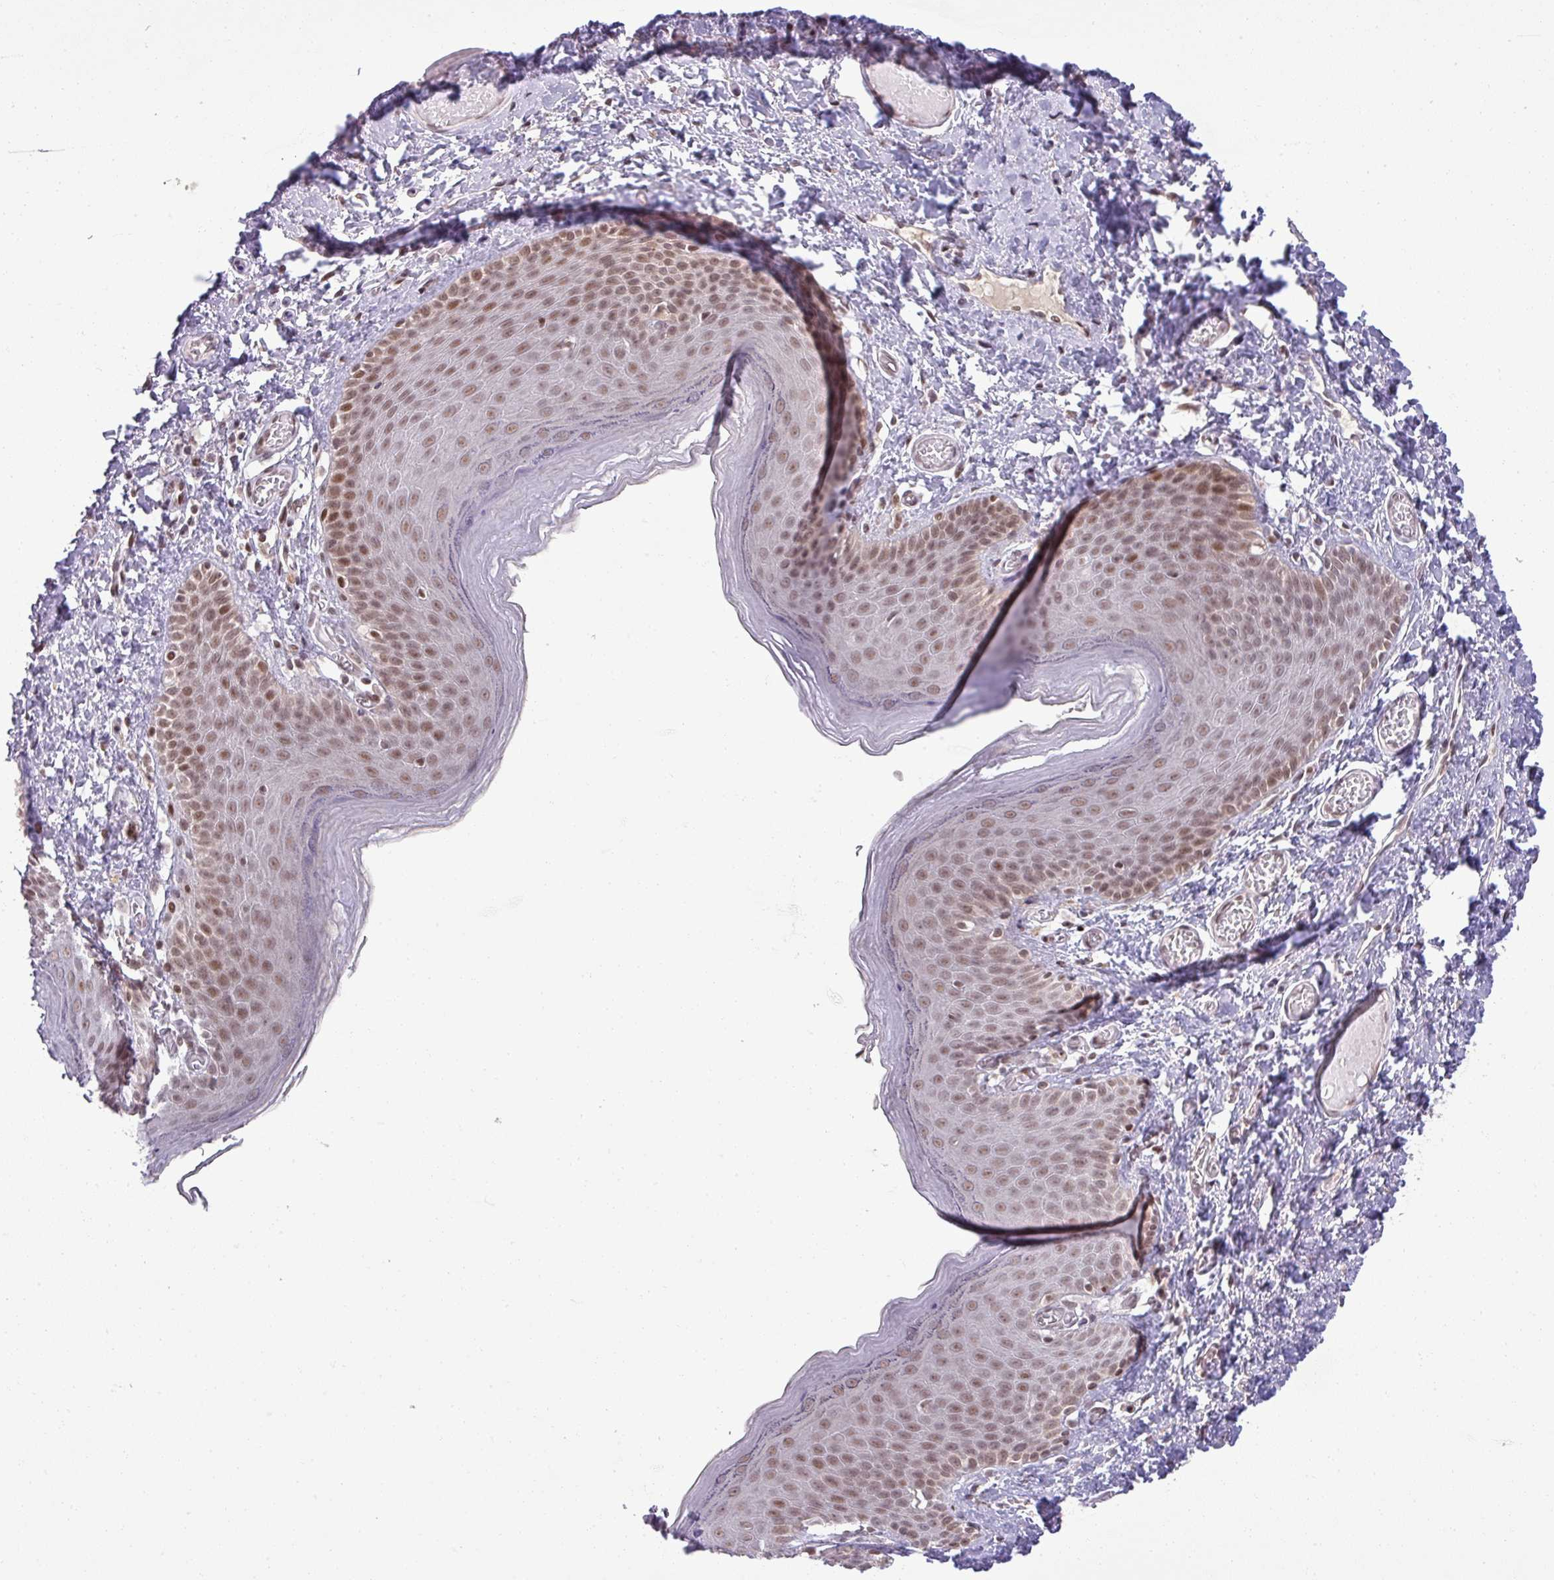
{"staining": {"intensity": "moderate", "quantity": ">75%", "location": "nuclear"}, "tissue": "skin", "cell_type": "Epidermal cells", "image_type": "normal", "snomed": [{"axis": "morphology", "description": "Normal tissue, NOS"}, {"axis": "topography", "description": "Anal"}], "caption": "Immunohistochemistry histopathology image of unremarkable skin: human skin stained using immunohistochemistry (IHC) demonstrates medium levels of moderate protein expression localized specifically in the nuclear of epidermal cells, appearing as a nuclear brown color.", "gene": "PTPN20", "patient": {"sex": "female", "age": 40}}